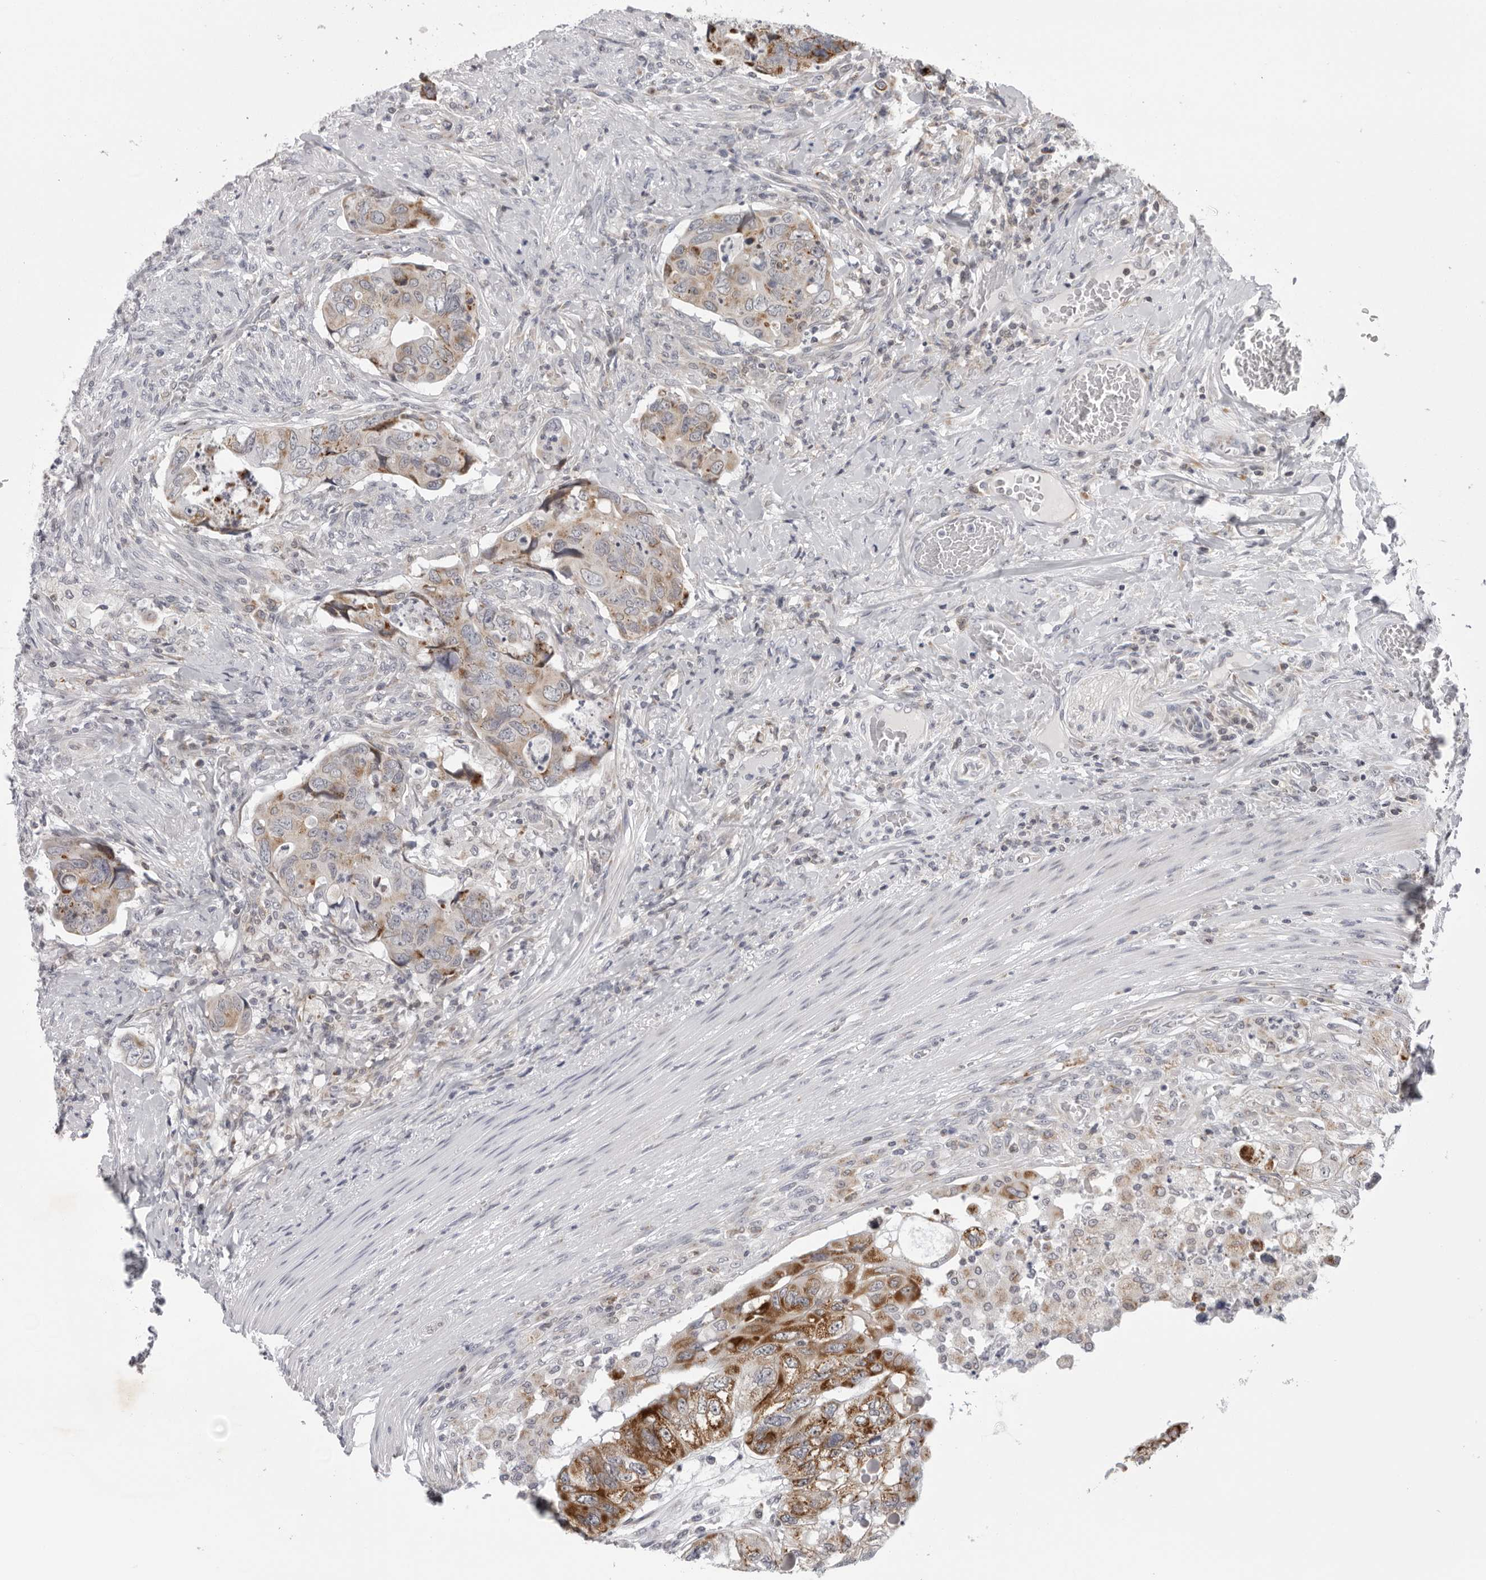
{"staining": {"intensity": "moderate", "quantity": "<25%", "location": "cytoplasmic/membranous"}, "tissue": "colorectal cancer", "cell_type": "Tumor cells", "image_type": "cancer", "snomed": [{"axis": "morphology", "description": "Adenocarcinoma, NOS"}, {"axis": "topography", "description": "Rectum"}], "caption": "About <25% of tumor cells in human adenocarcinoma (colorectal) exhibit moderate cytoplasmic/membranous protein staining as visualized by brown immunohistochemical staining.", "gene": "CPT2", "patient": {"sex": "male", "age": 63}}